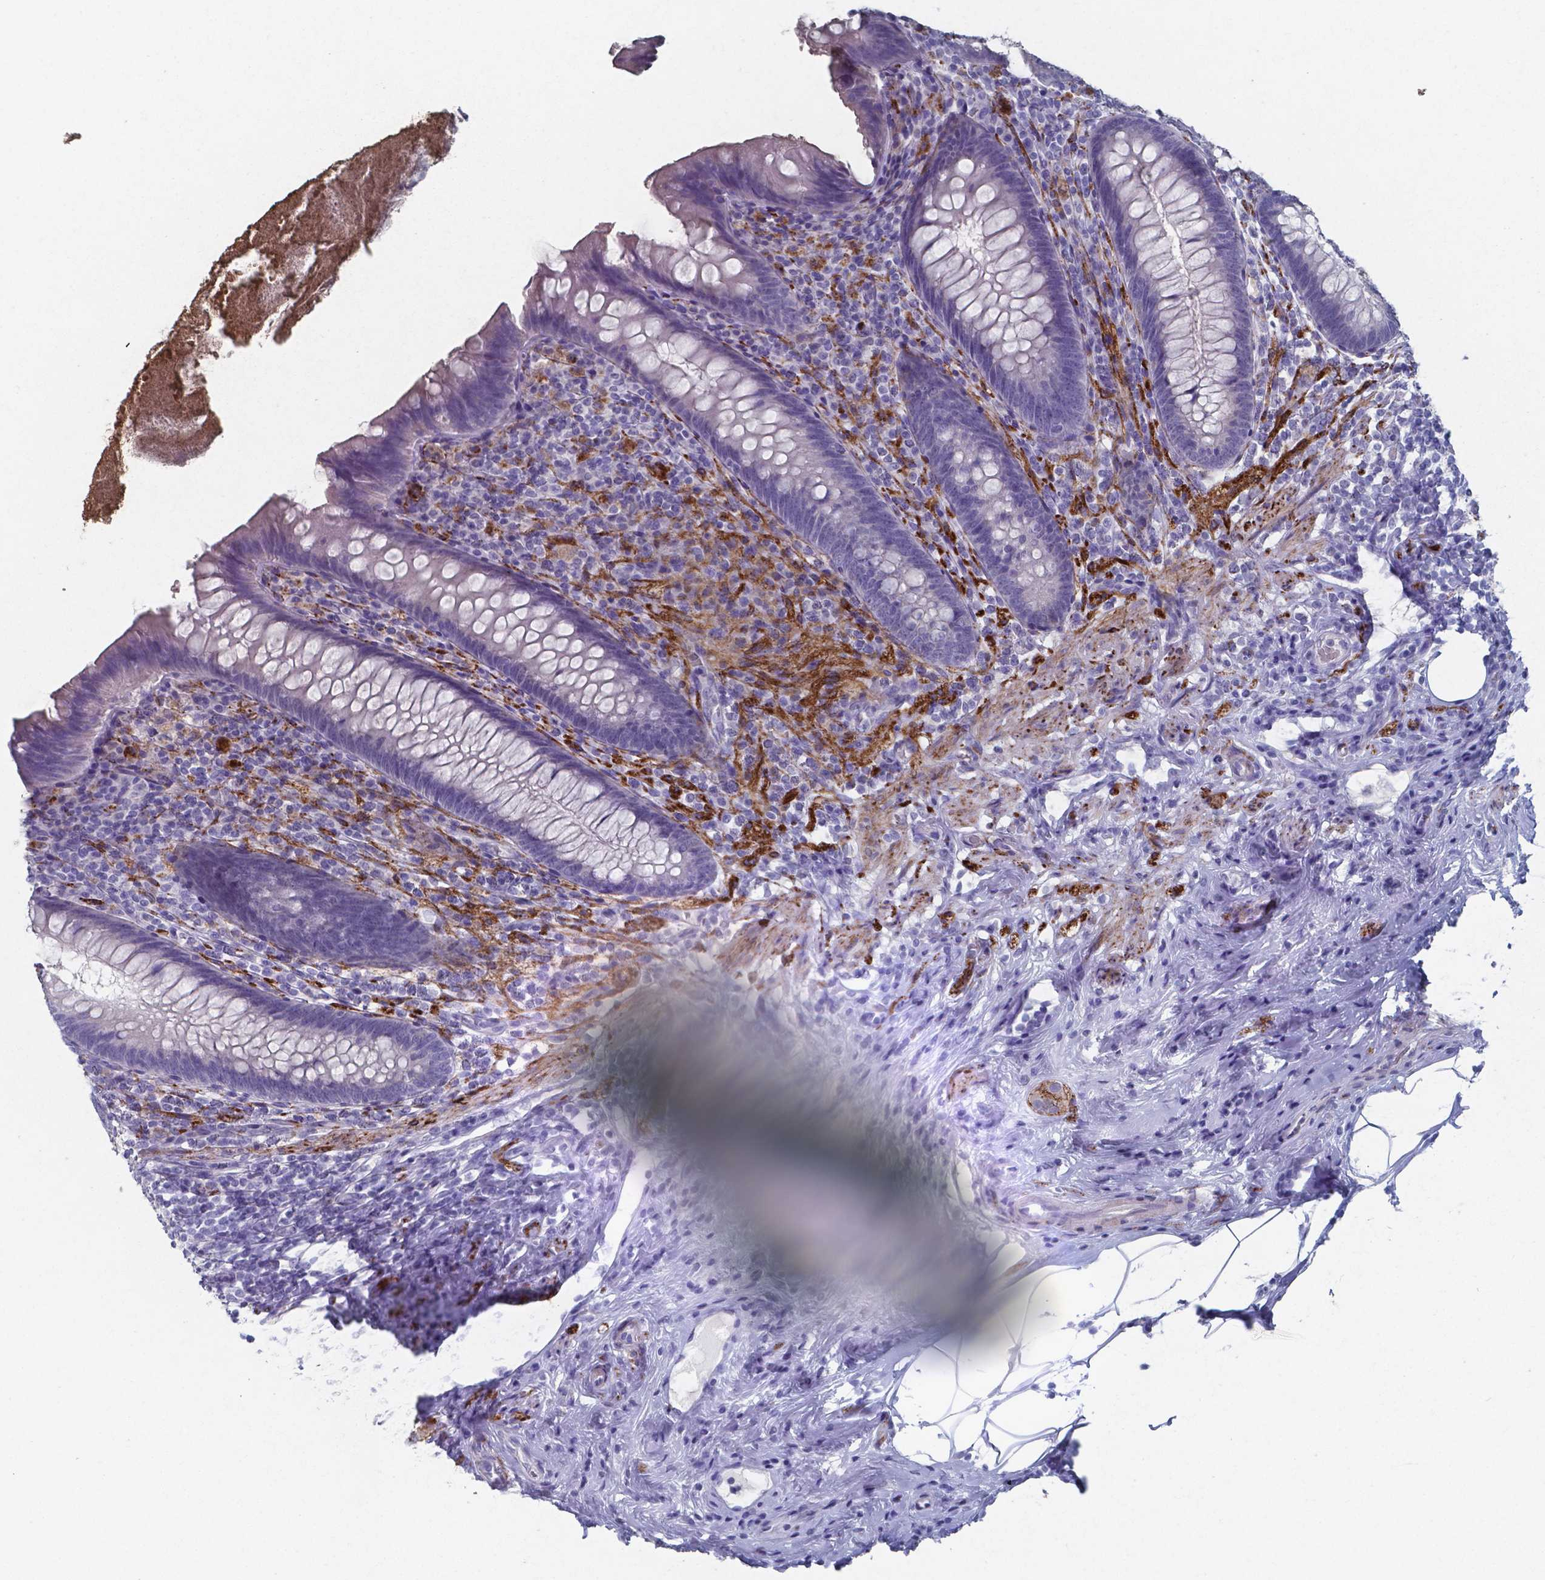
{"staining": {"intensity": "negative", "quantity": "none", "location": "none"}, "tissue": "appendix", "cell_type": "Glandular cells", "image_type": "normal", "snomed": [{"axis": "morphology", "description": "Normal tissue, NOS"}, {"axis": "topography", "description": "Appendix"}], "caption": "IHC of normal appendix exhibits no staining in glandular cells.", "gene": "PLA2R1", "patient": {"sex": "male", "age": 47}}